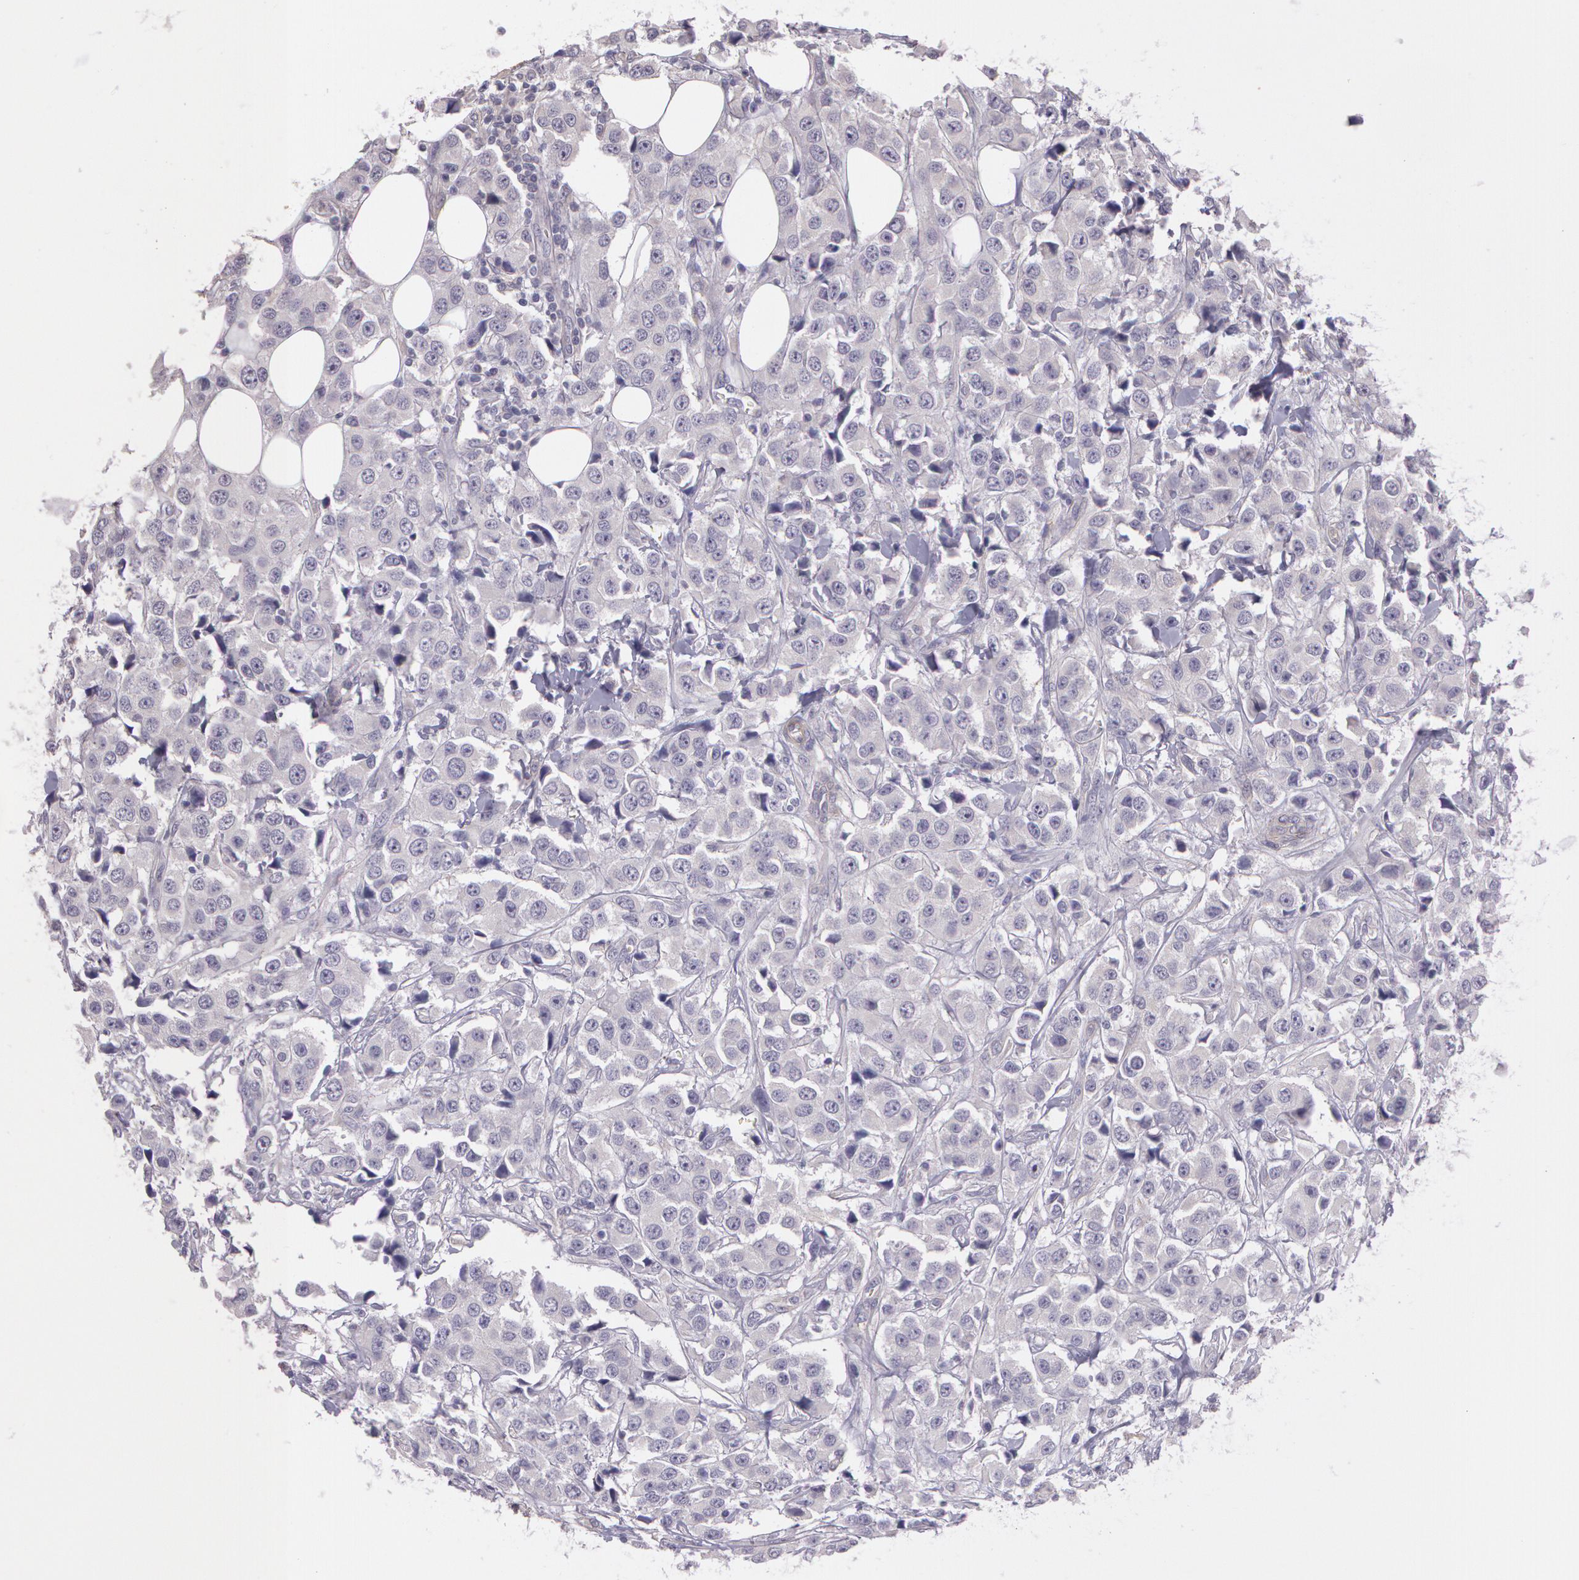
{"staining": {"intensity": "negative", "quantity": "none", "location": "none"}, "tissue": "breast cancer", "cell_type": "Tumor cells", "image_type": "cancer", "snomed": [{"axis": "morphology", "description": "Duct carcinoma"}, {"axis": "topography", "description": "Breast"}], "caption": "Tumor cells show no significant protein staining in breast infiltrating ductal carcinoma.", "gene": "G2E3", "patient": {"sex": "female", "age": 58}}